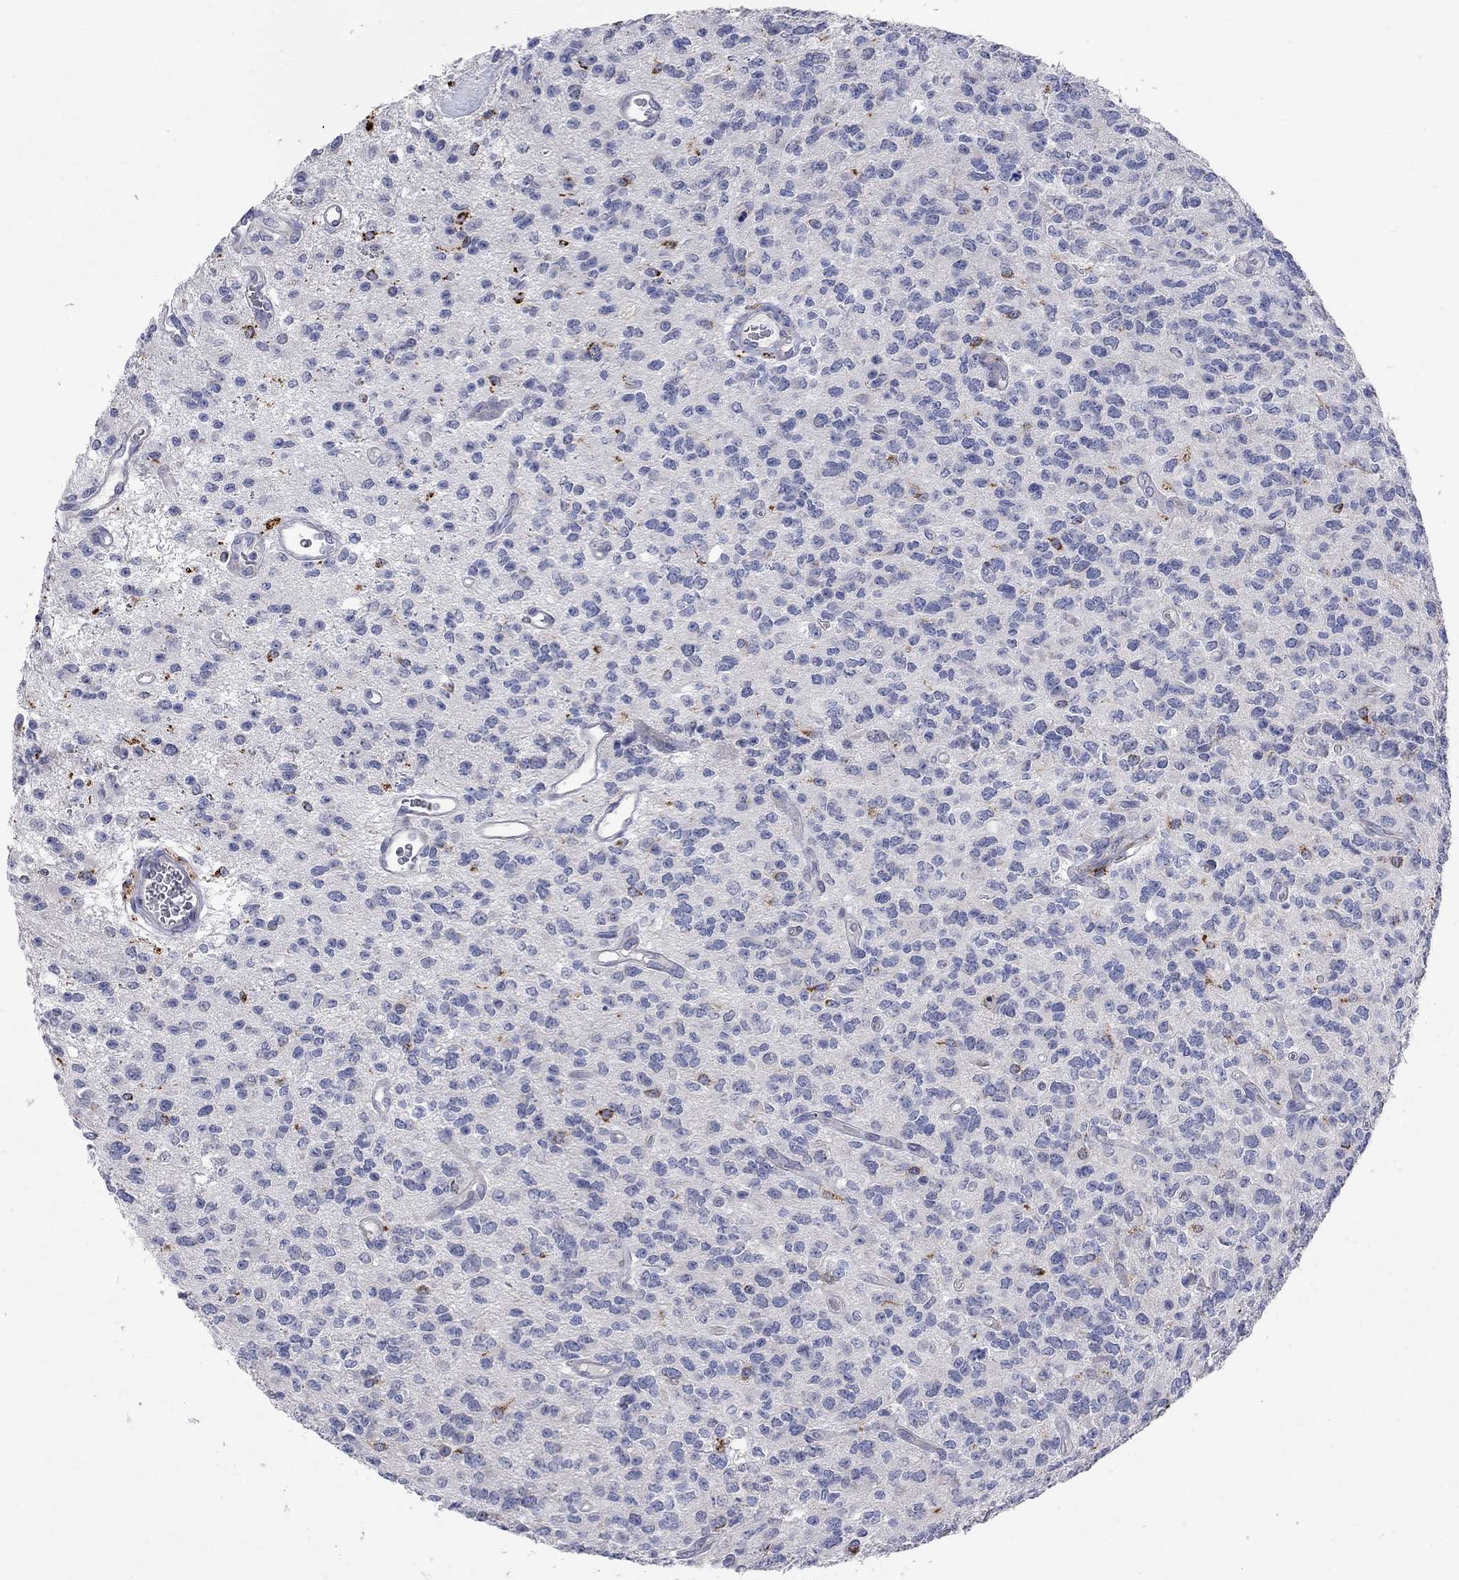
{"staining": {"intensity": "negative", "quantity": "none", "location": "none"}, "tissue": "glioma", "cell_type": "Tumor cells", "image_type": "cancer", "snomed": [{"axis": "morphology", "description": "Glioma, malignant, Low grade"}, {"axis": "topography", "description": "Brain"}], "caption": "Glioma stained for a protein using immunohistochemistry (IHC) exhibits no expression tumor cells.", "gene": "ACSL1", "patient": {"sex": "female", "age": 45}}